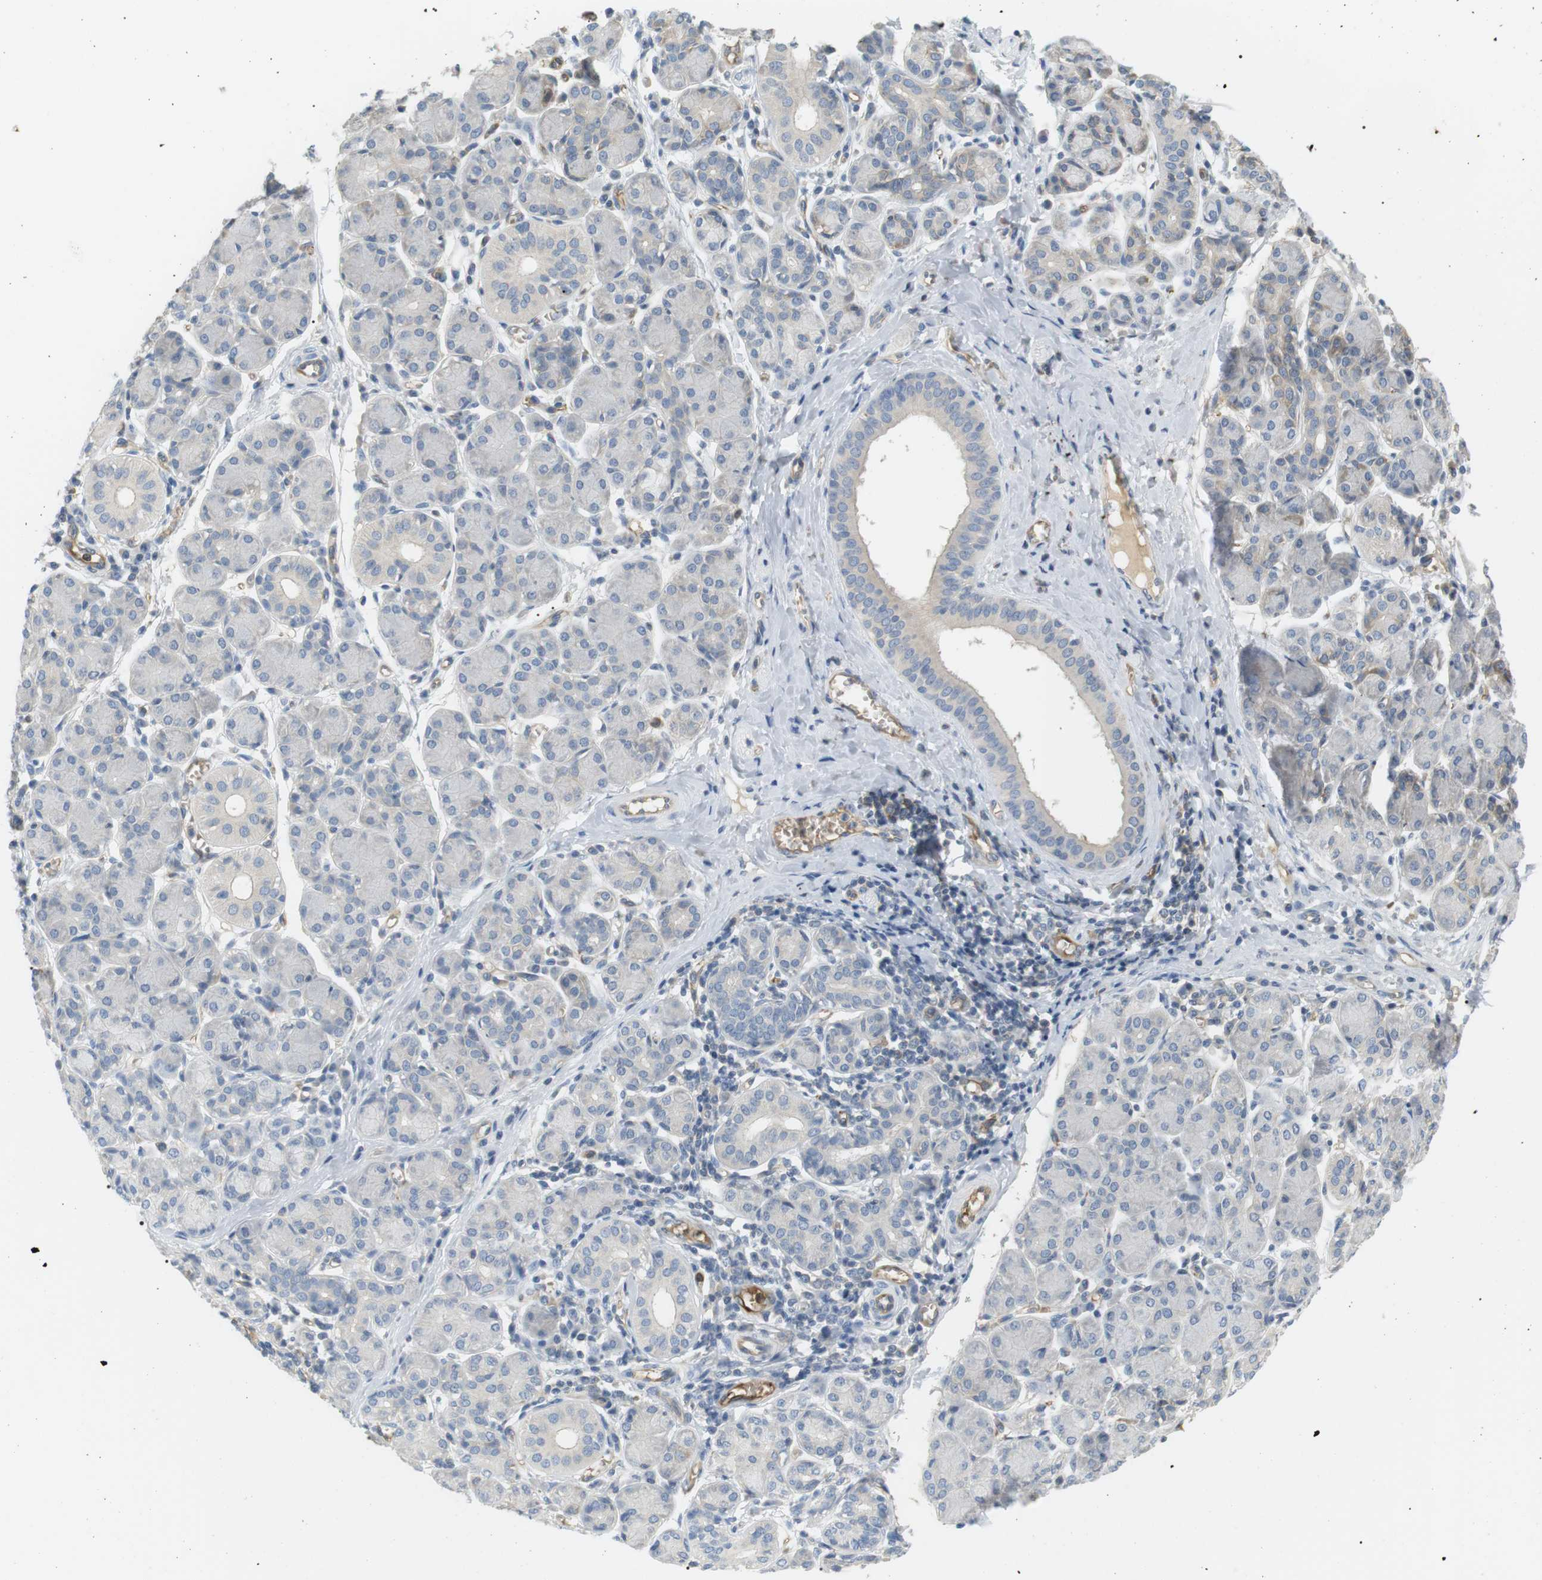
{"staining": {"intensity": "weak", "quantity": "<25%", "location": "cytoplasmic/membranous"}, "tissue": "salivary gland", "cell_type": "Glandular cells", "image_type": "normal", "snomed": [{"axis": "morphology", "description": "Normal tissue, NOS"}, {"axis": "morphology", "description": "Inflammation, NOS"}, {"axis": "topography", "description": "Lymph node"}, {"axis": "topography", "description": "Salivary gland"}], "caption": "Glandular cells show no significant positivity in benign salivary gland. (Stains: DAB IHC with hematoxylin counter stain, Microscopy: brightfield microscopy at high magnification).", "gene": "ADCY10", "patient": {"sex": "male", "age": 3}}